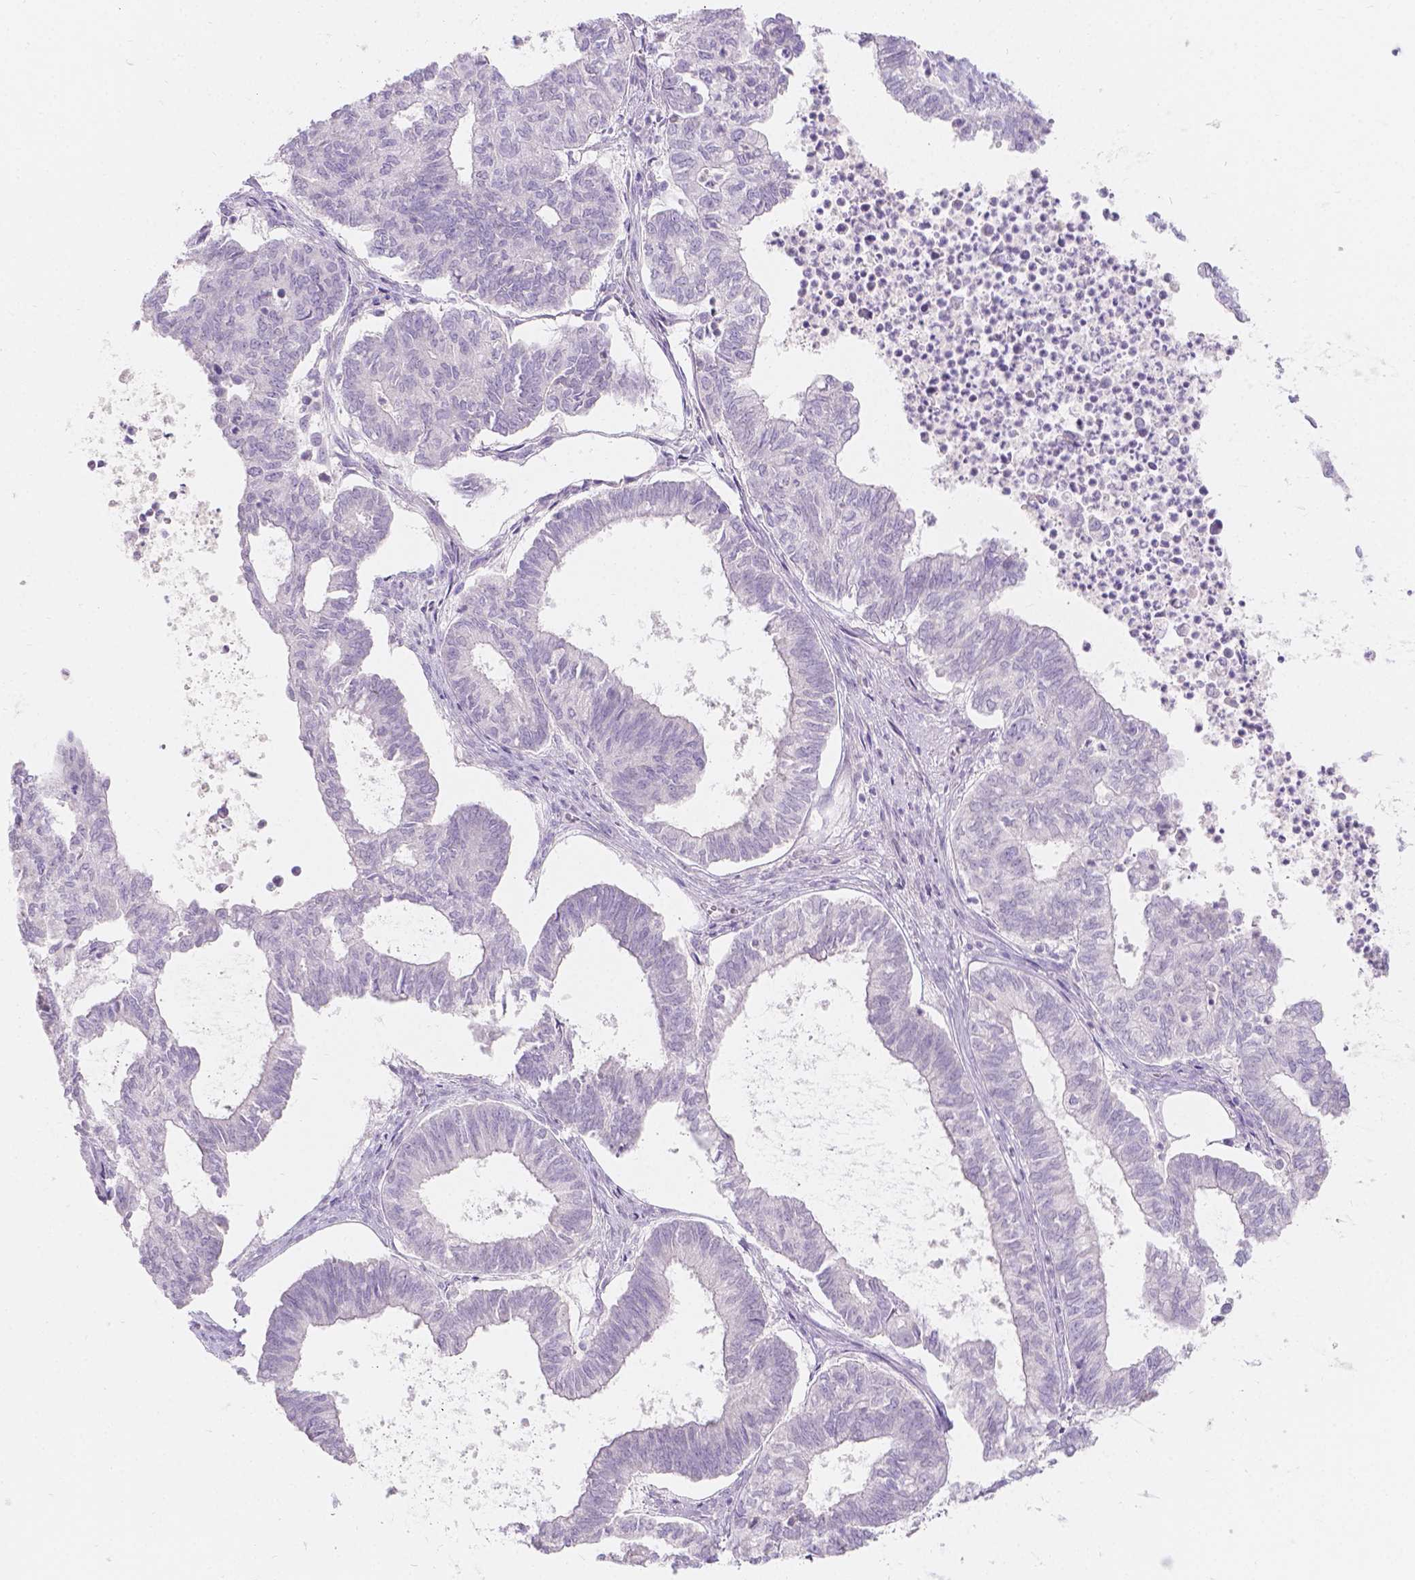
{"staining": {"intensity": "negative", "quantity": "none", "location": "none"}, "tissue": "ovarian cancer", "cell_type": "Tumor cells", "image_type": "cancer", "snomed": [{"axis": "morphology", "description": "Carcinoma, endometroid"}, {"axis": "topography", "description": "Ovary"}], "caption": "Endometroid carcinoma (ovarian) stained for a protein using immunohistochemistry (IHC) displays no expression tumor cells.", "gene": "HTN3", "patient": {"sex": "female", "age": 64}}